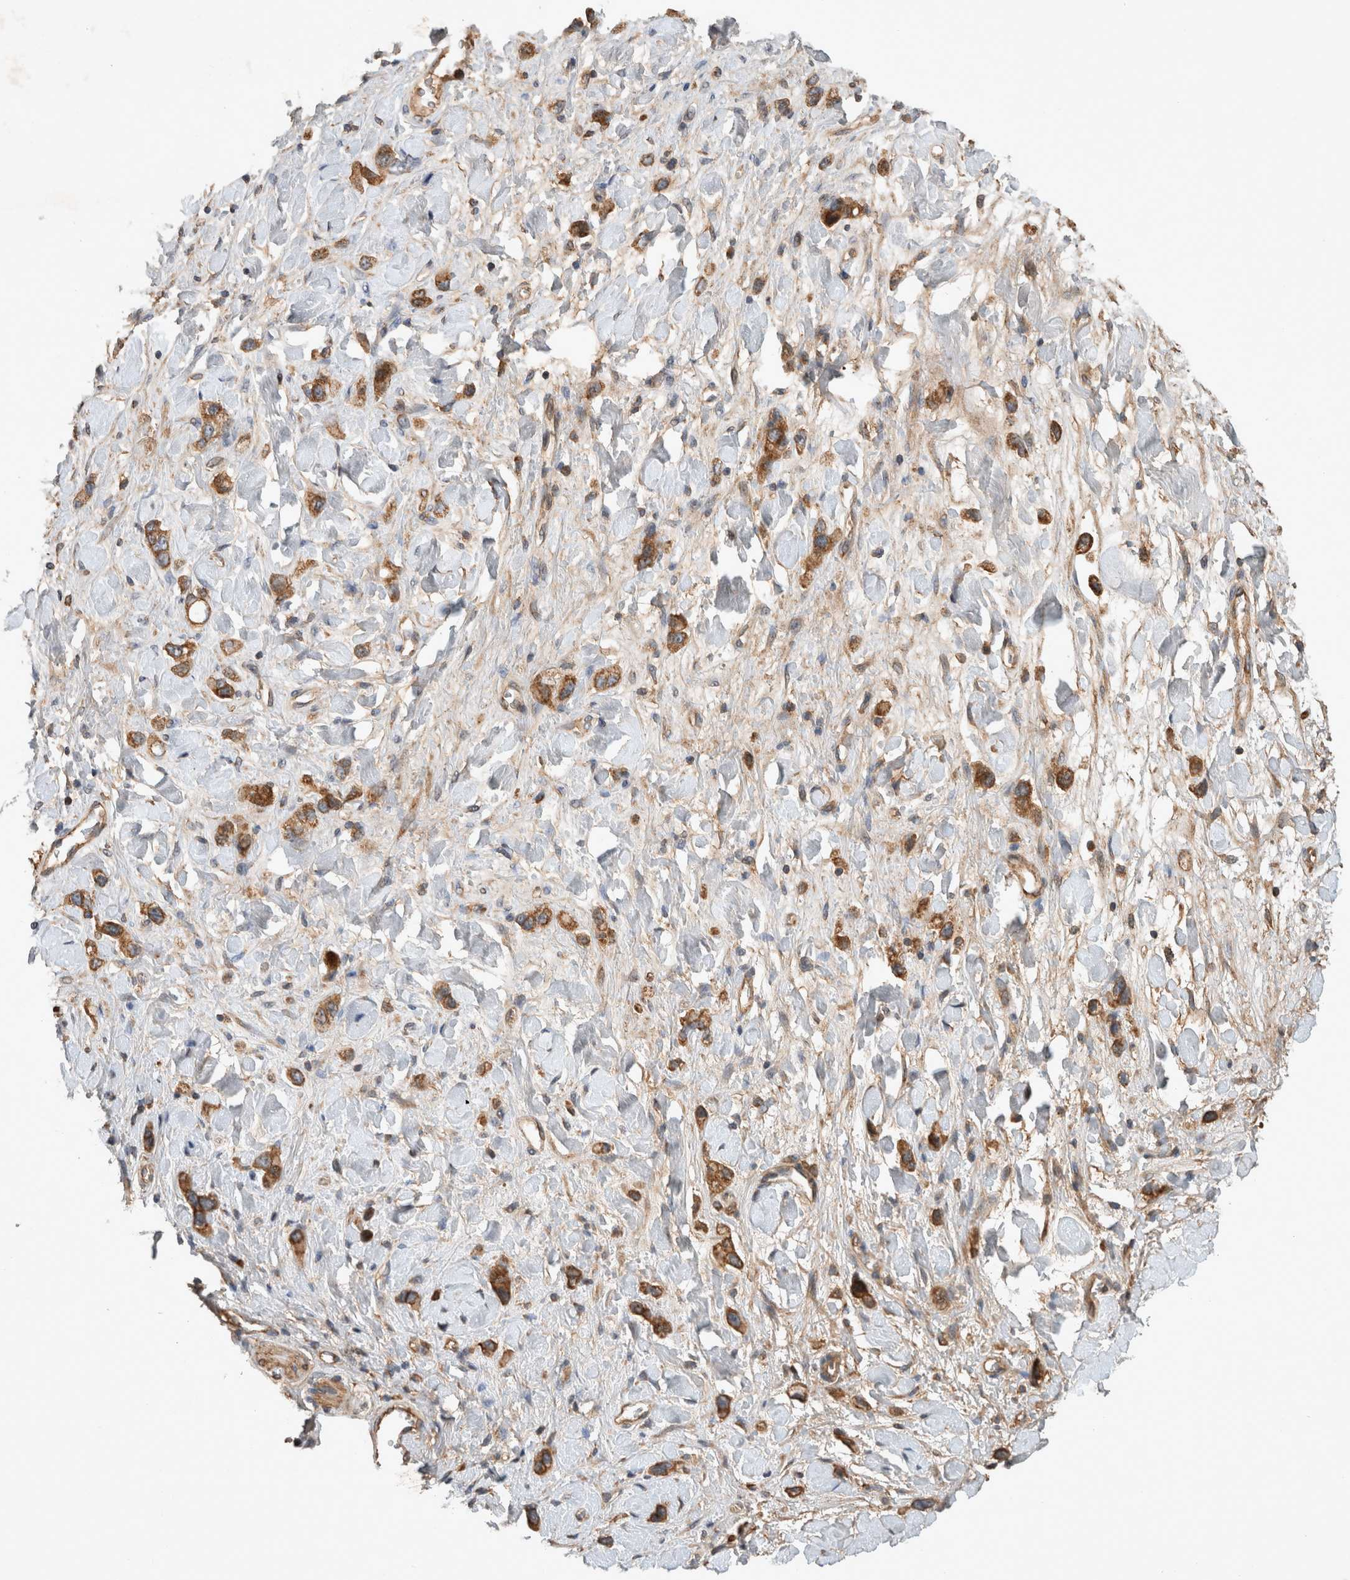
{"staining": {"intensity": "moderate", "quantity": ">75%", "location": "cytoplasmic/membranous"}, "tissue": "stomach cancer", "cell_type": "Tumor cells", "image_type": "cancer", "snomed": [{"axis": "morphology", "description": "Adenocarcinoma, NOS"}, {"axis": "topography", "description": "Stomach"}], "caption": "Immunohistochemical staining of adenocarcinoma (stomach) shows medium levels of moderate cytoplasmic/membranous expression in about >75% of tumor cells.", "gene": "SERAC1", "patient": {"sex": "female", "age": 65}}